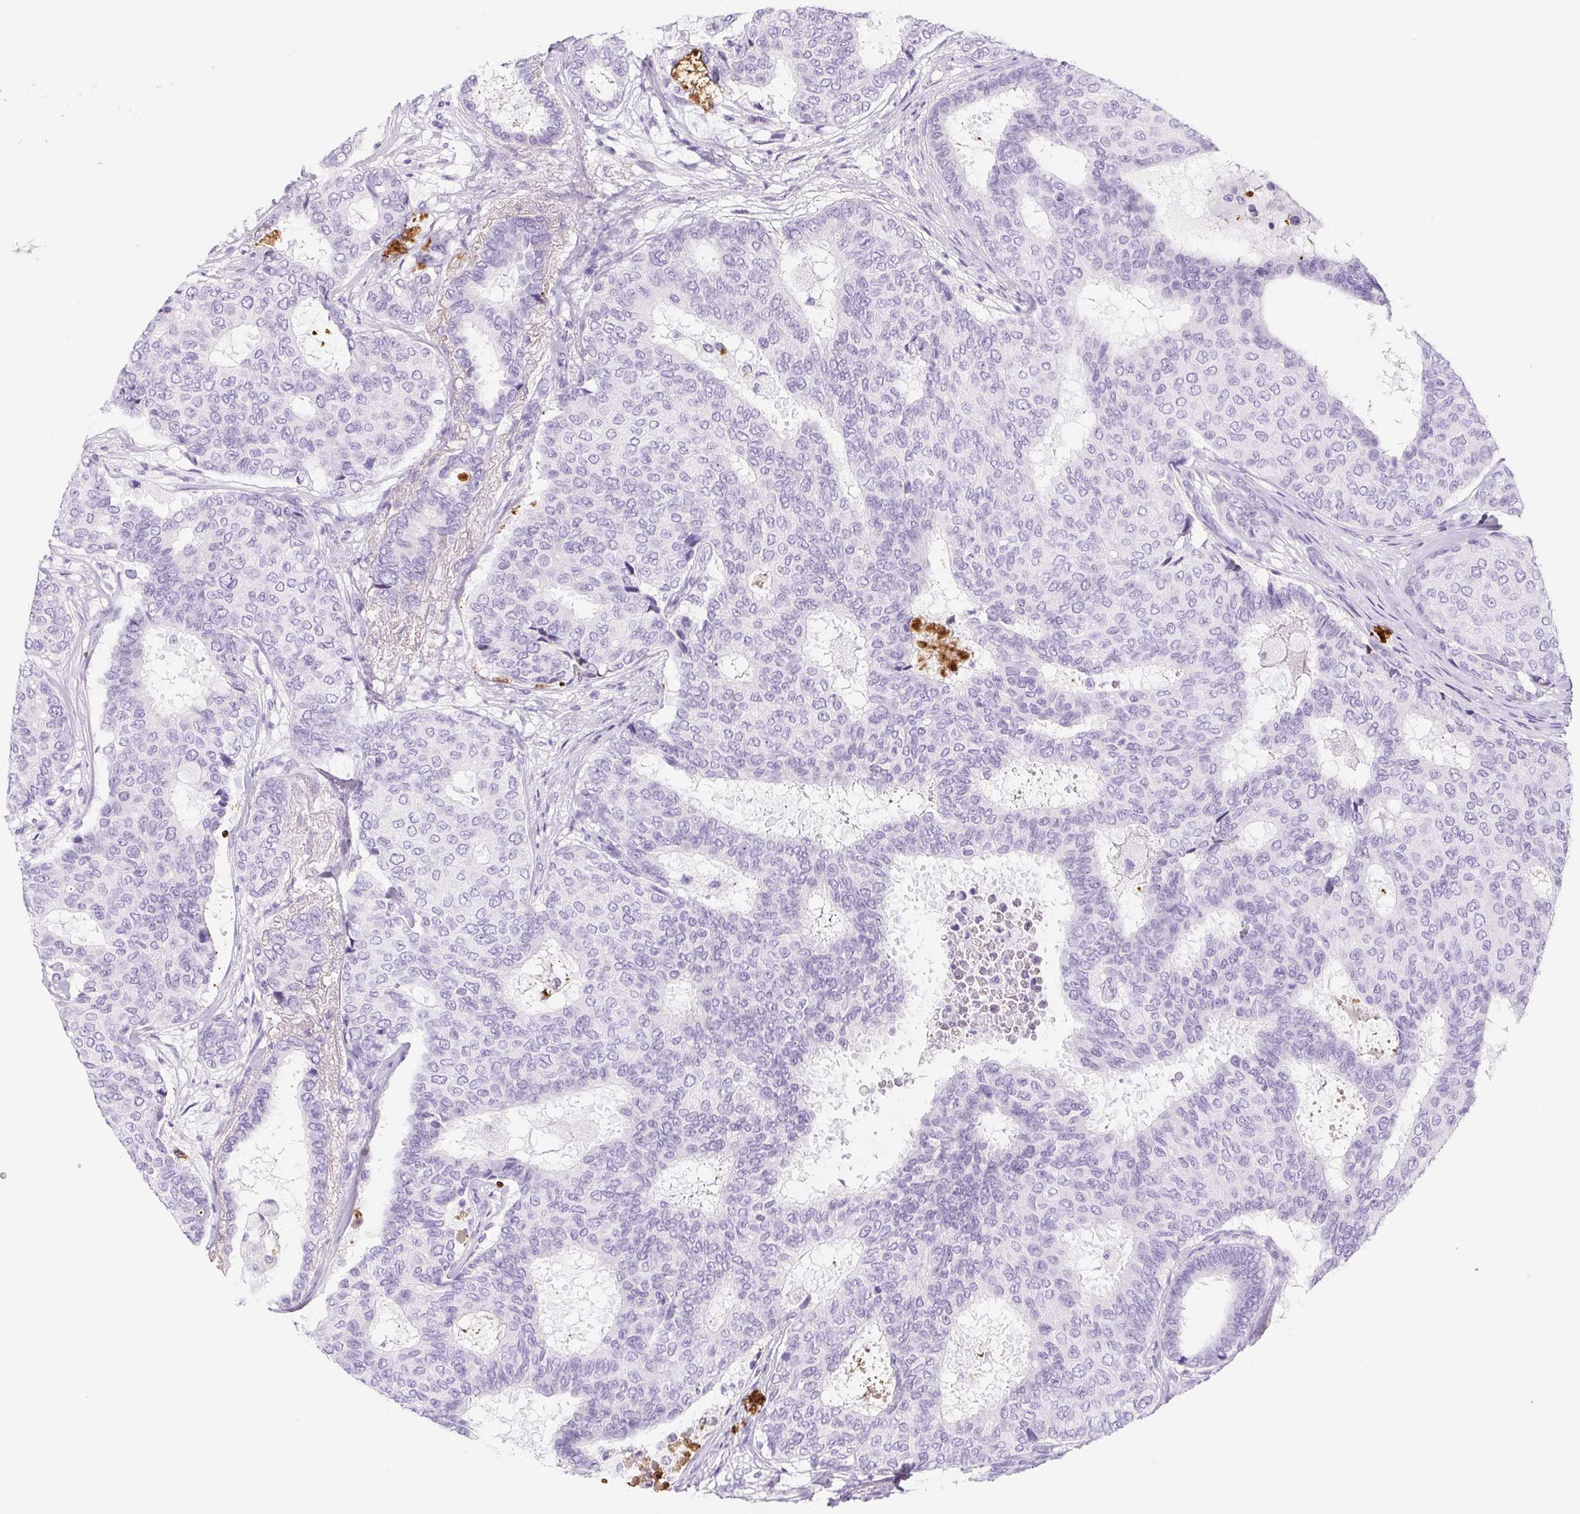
{"staining": {"intensity": "negative", "quantity": "none", "location": "none"}, "tissue": "breast cancer", "cell_type": "Tumor cells", "image_type": "cancer", "snomed": [{"axis": "morphology", "description": "Duct carcinoma"}, {"axis": "topography", "description": "Breast"}], "caption": "A histopathology image of human breast cancer is negative for staining in tumor cells. Nuclei are stained in blue.", "gene": "VTN", "patient": {"sex": "female", "age": 75}}